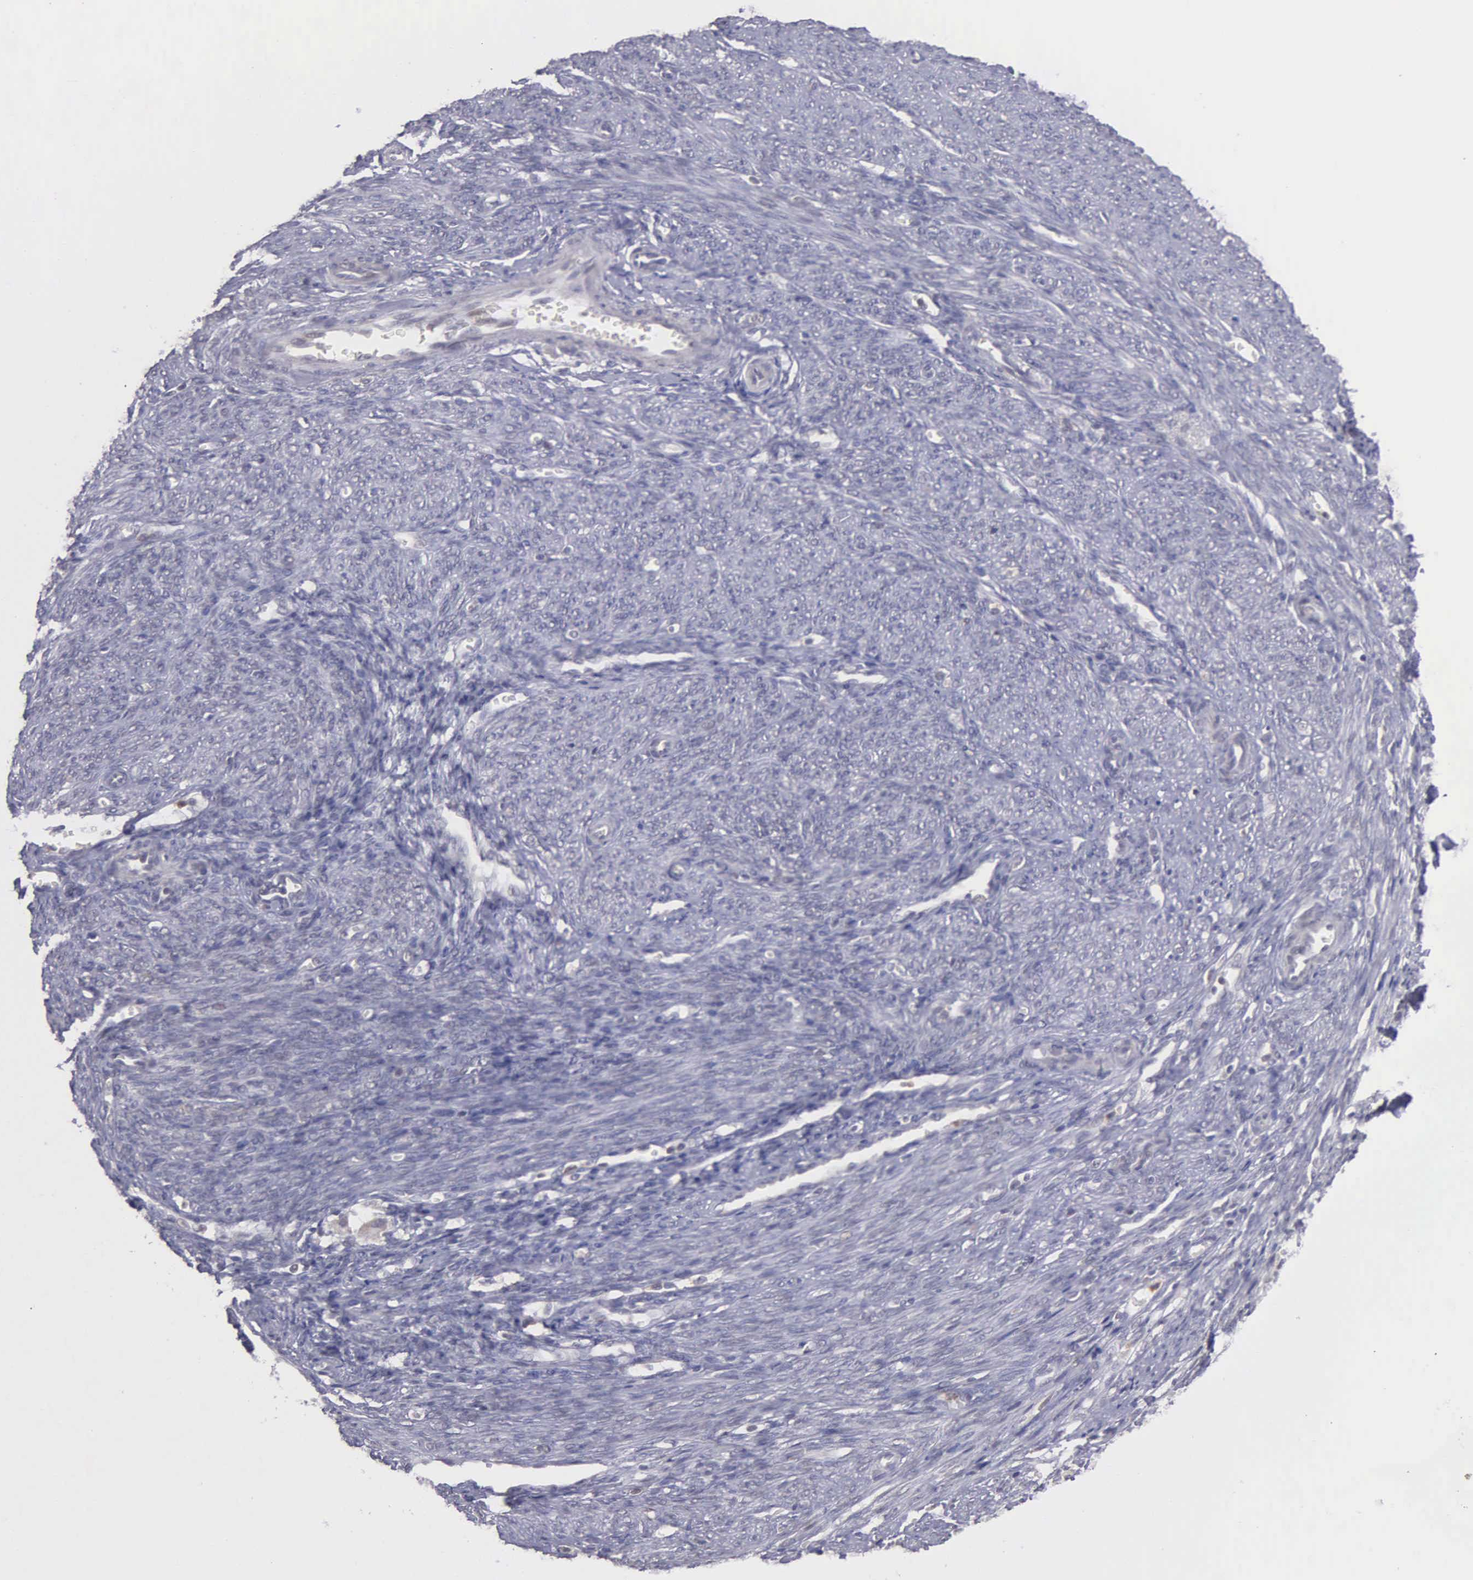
{"staining": {"intensity": "negative", "quantity": "none", "location": "none"}, "tissue": "endometrium", "cell_type": "Cells in endometrial stroma", "image_type": "normal", "snomed": [{"axis": "morphology", "description": "Normal tissue, NOS"}, {"axis": "topography", "description": "Uterus"}], "caption": "Endometrium stained for a protein using immunohistochemistry shows no expression cells in endometrial stroma.", "gene": "BRD1", "patient": {"sex": "female", "age": 83}}